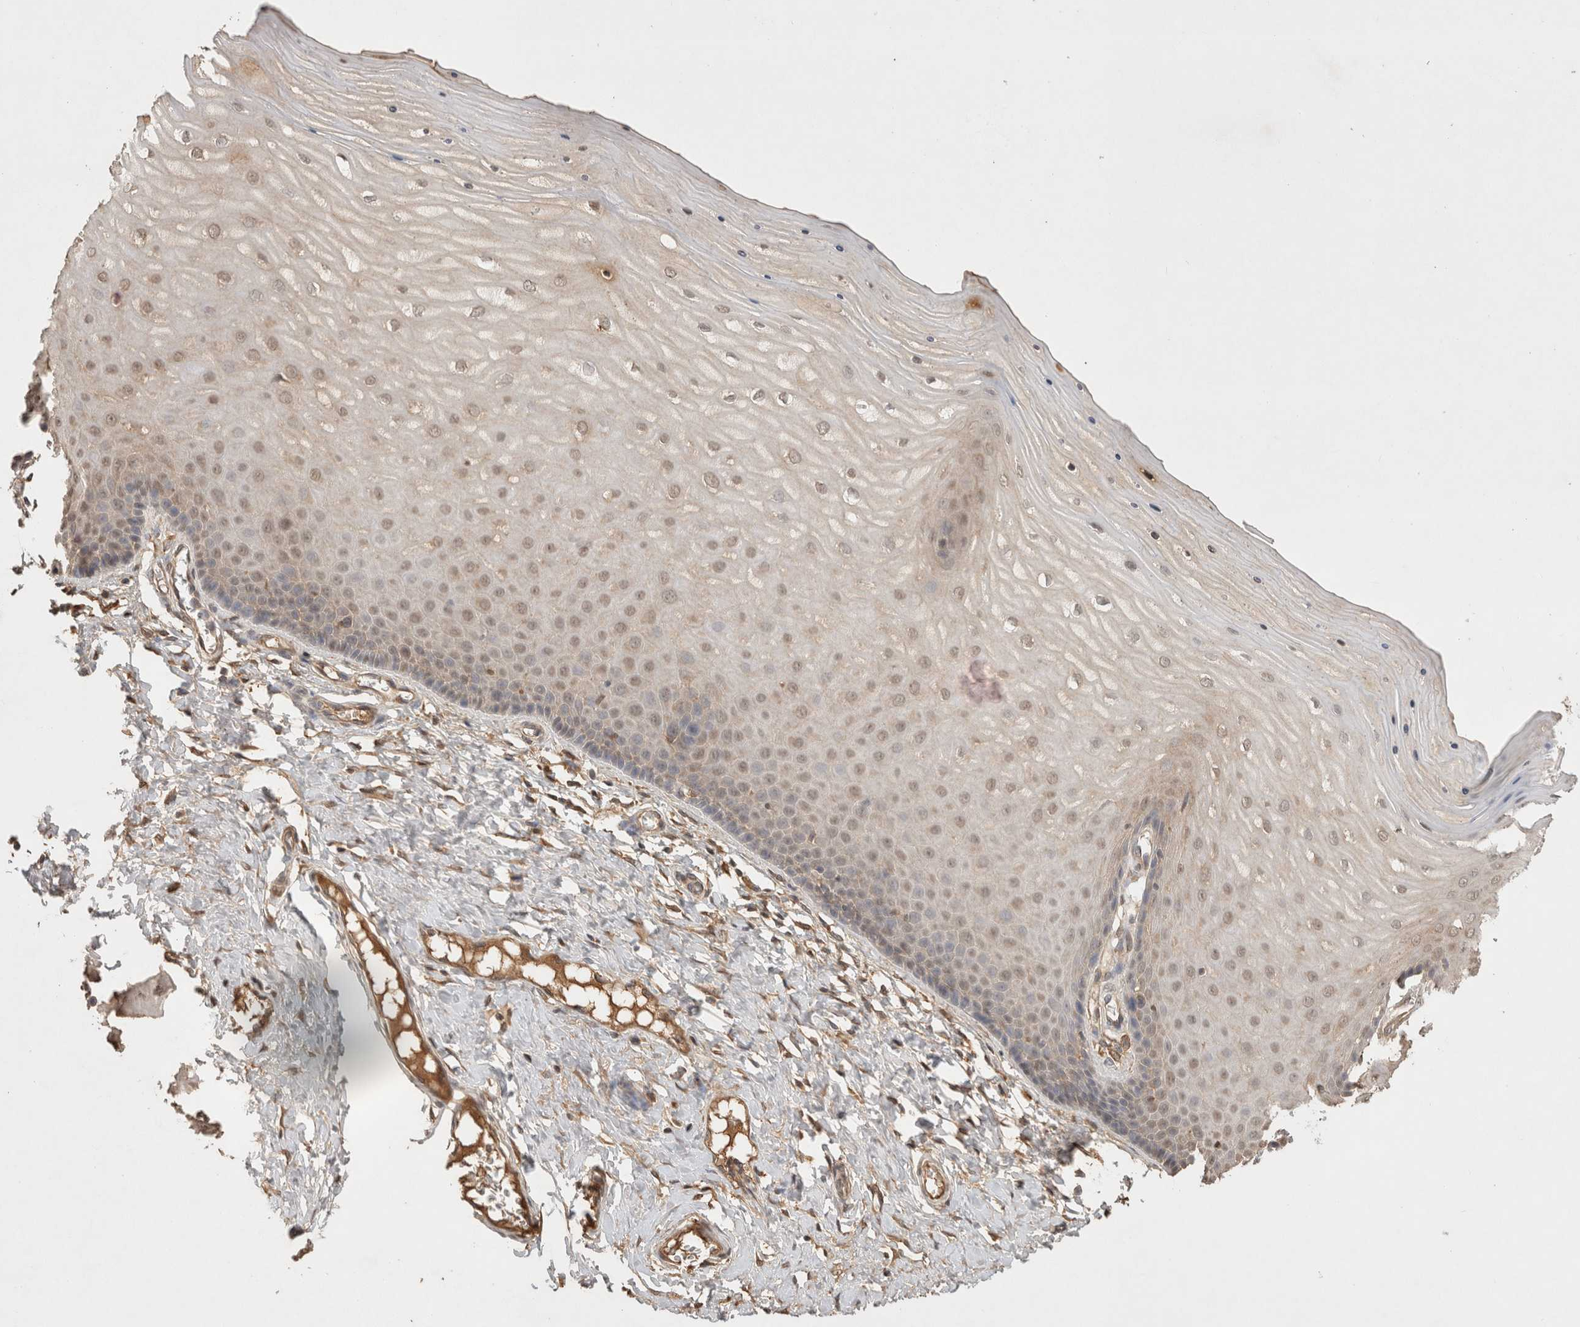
{"staining": {"intensity": "weak", "quantity": "25%-75%", "location": "cytoplasmic/membranous"}, "tissue": "cervix", "cell_type": "Glandular cells", "image_type": "normal", "snomed": [{"axis": "morphology", "description": "Normal tissue, NOS"}, {"axis": "topography", "description": "Cervix"}], "caption": "Protein analysis of normal cervix reveals weak cytoplasmic/membranous expression in about 25%-75% of glandular cells. (DAB (3,3'-diaminobenzidine) = brown stain, brightfield microscopy at high magnification).", "gene": "PRMT3", "patient": {"sex": "female", "age": 55}}